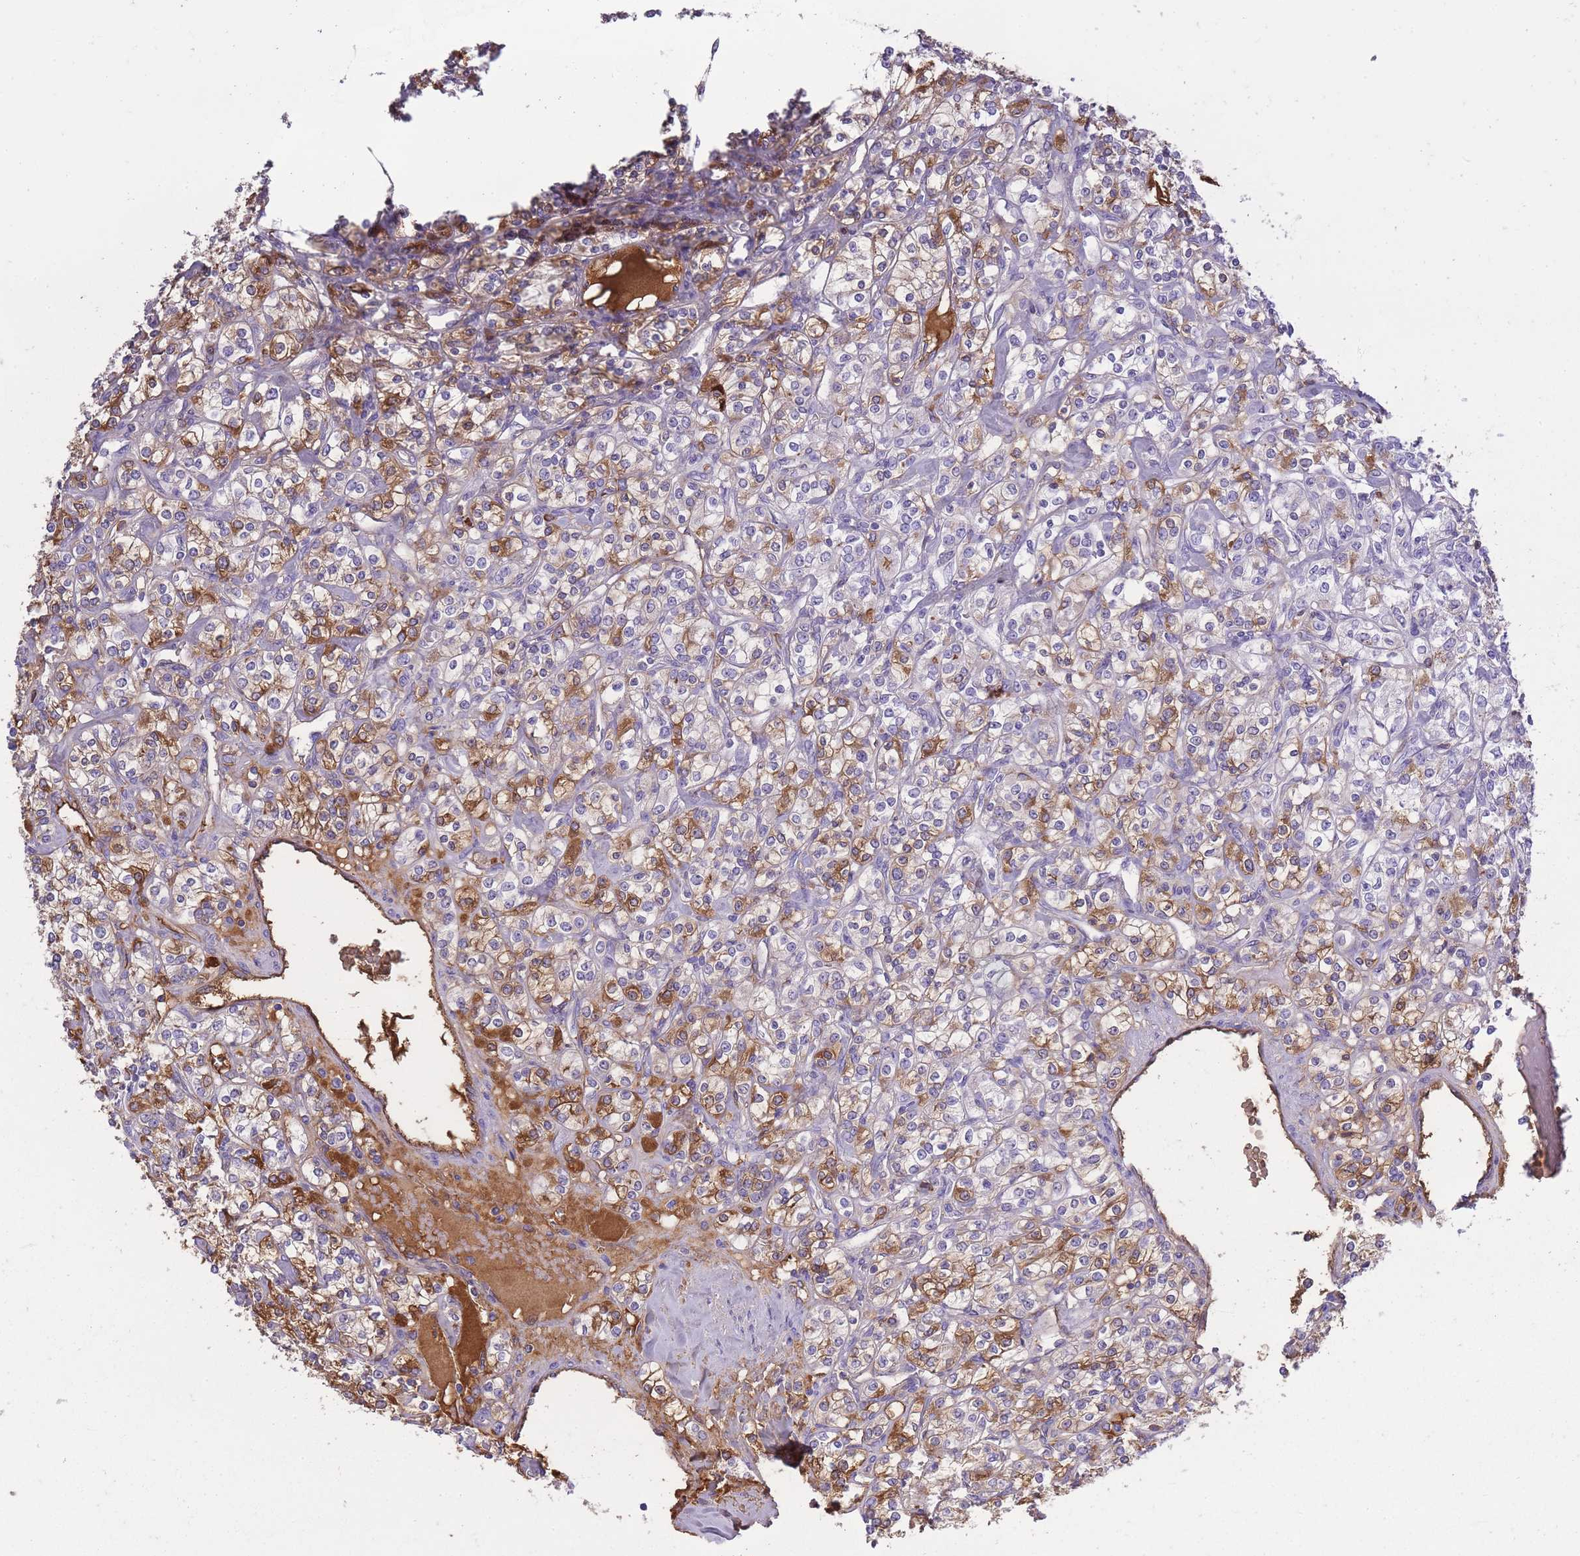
{"staining": {"intensity": "moderate", "quantity": "25%-75%", "location": "cytoplasmic/membranous"}, "tissue": "renal cancer", "cell_type": "Tumor cells", "image_type": "cancer", "snomed": [{"axis": "morphology", "description": "Adenocarcinoma, NOS"}, {"axis": "topography", "description": "Kidney"}], "caption": "The image reveals immunohistochemical staining of adenocarcinoma (renal). There is moderate cytoplasmic/membranous positivity is seen in about 25%-75% of tumor cells. Nuclei are stained in blue.", "gene": "IGKV1D-42", "patient": {"sex": "male", "age": 77}}